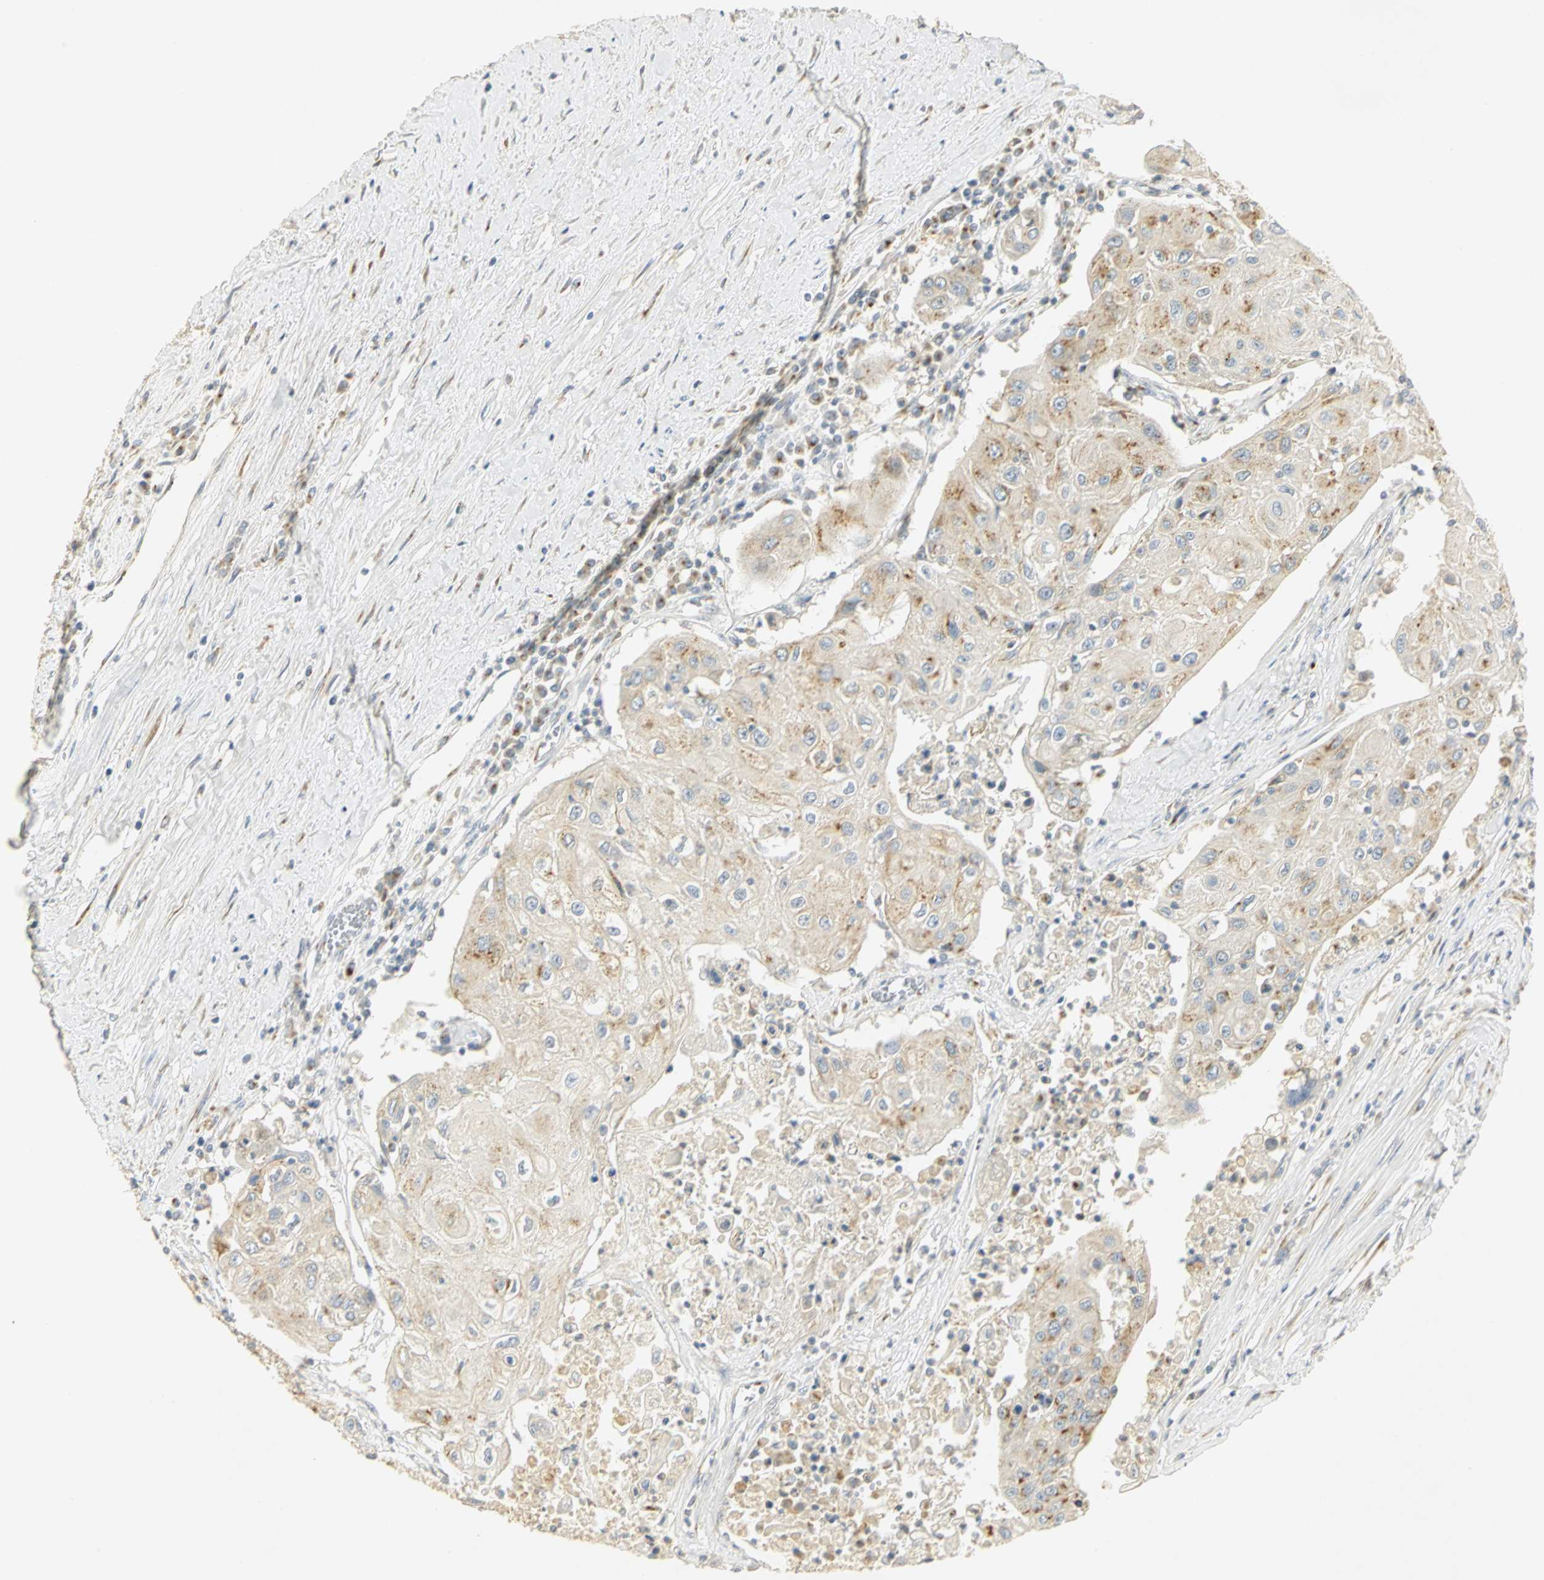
{"staining": {"intensity": "weak", "quantity": ">75%", "location": "cytoplasmic/membranous"}, "tissue": "urothelial cancer", "cell_type": "Tumor cells", "image_type": "cancer", "snomed": [{"axis": "morphology", "description": "Urothelial carcinoma, High grade"}, {"axis": "topography", "description": "Urinary bladder"}], "caption": "High-magnification brightfield microscopy of urothelial cancer stained with DAB (brown) and counterstained with hematoxylin (blue). tumor cells exhibit weak cytoplasmic/membranous staining is seen in approximately>75% of cells.", "gene": "TM9SF2", "patient": {"sex": "female", "age": 85}}